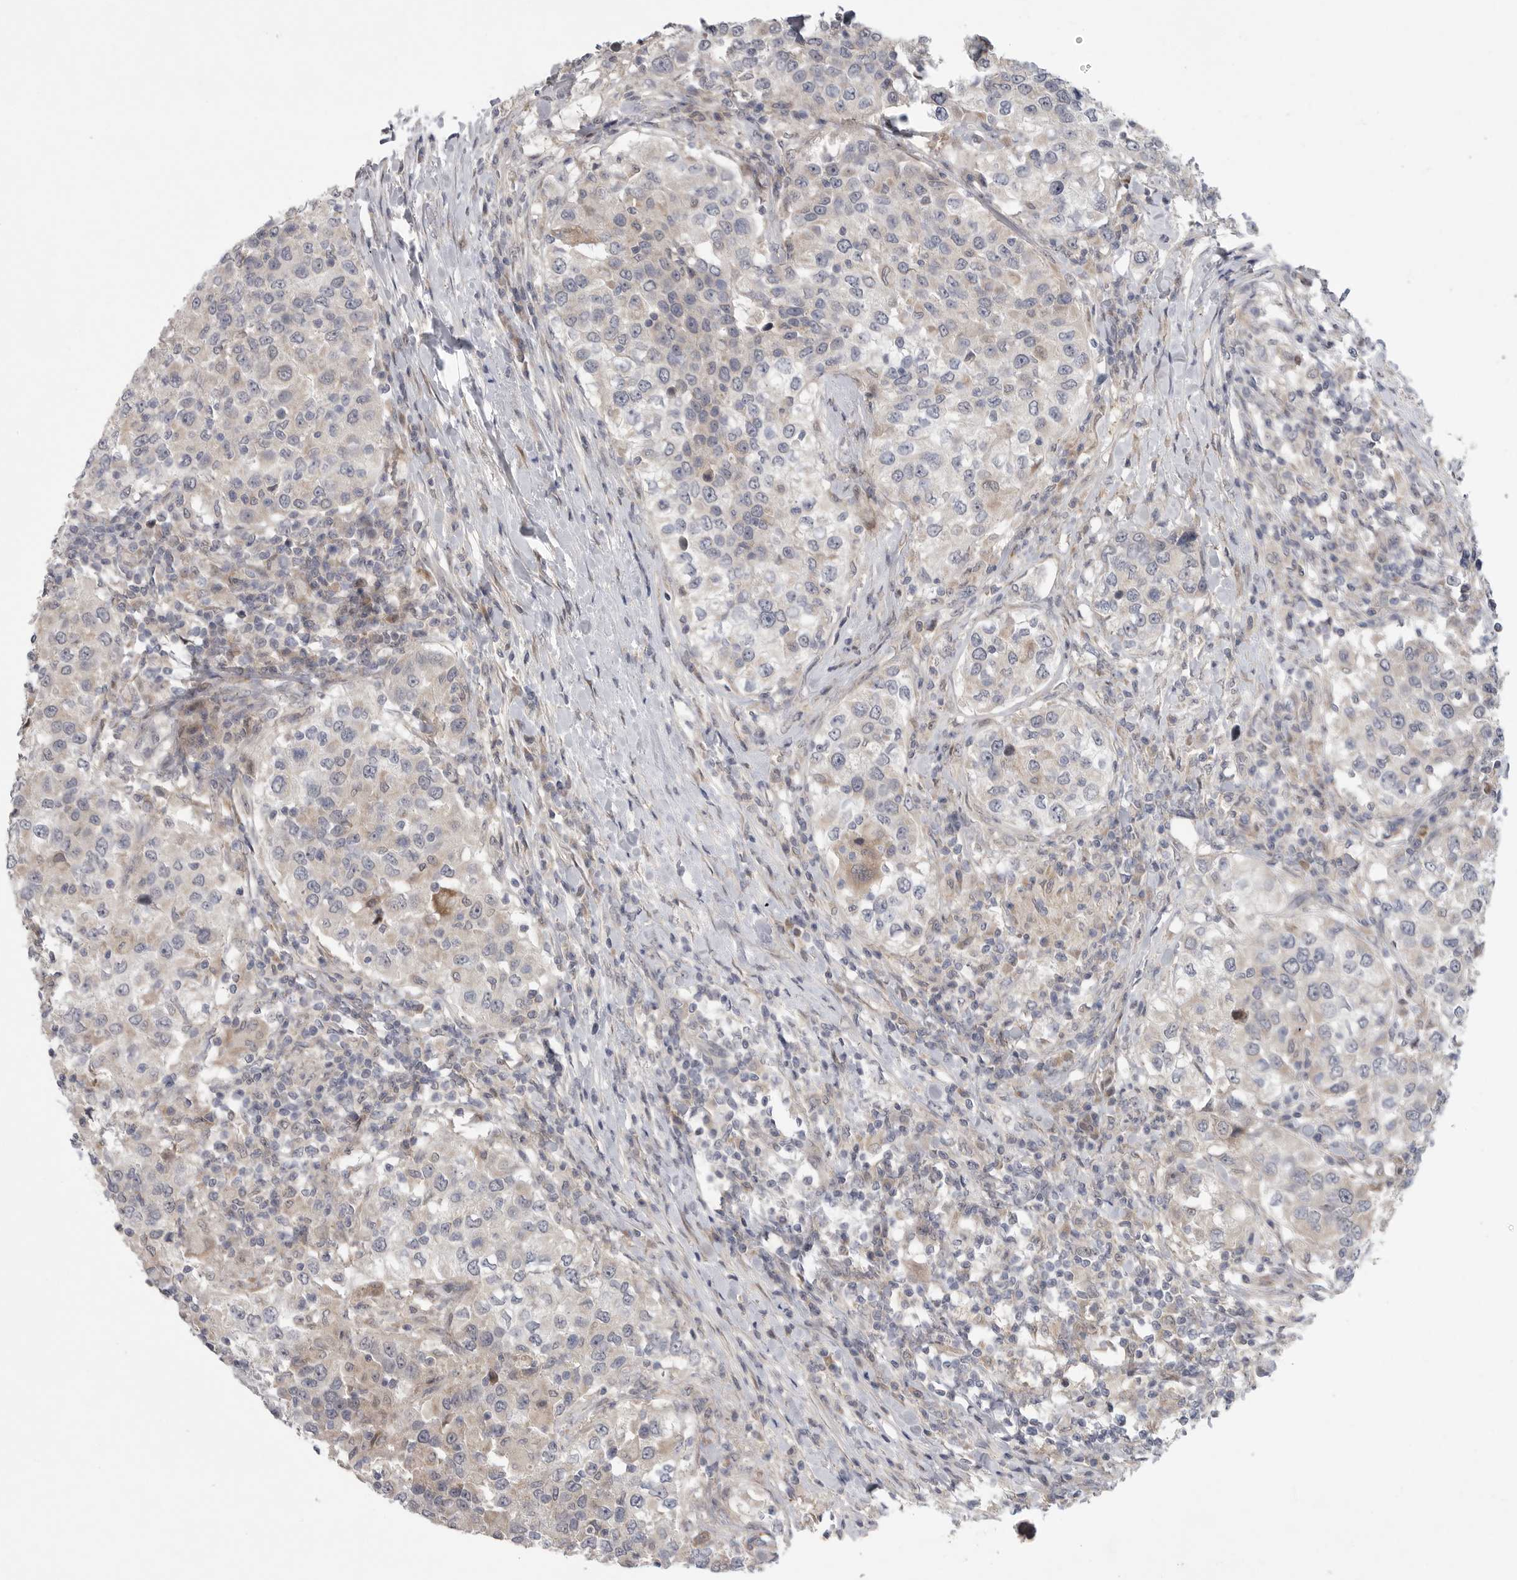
{"staining": {"intensity": "negative", "quantity": "none", "location": "none"}, "tissue": "urothelial cancer", "cell_type": "Tumor cells", "image_type": "cancer", "snomed": [{"axis": "morphology", "description": "Urothelial carcinoma, High grade"}, {"axis": "topography", "description": "Urinary bladder"}], "caption": "This histopathology image is of urothelial cancer stained with IHC to label a protein in brown with the nuclei are counter-stained blue. There is no staining in tumor cells.", "gene": "FBXO43", "patient": {"sex": "female", "age": 80}}